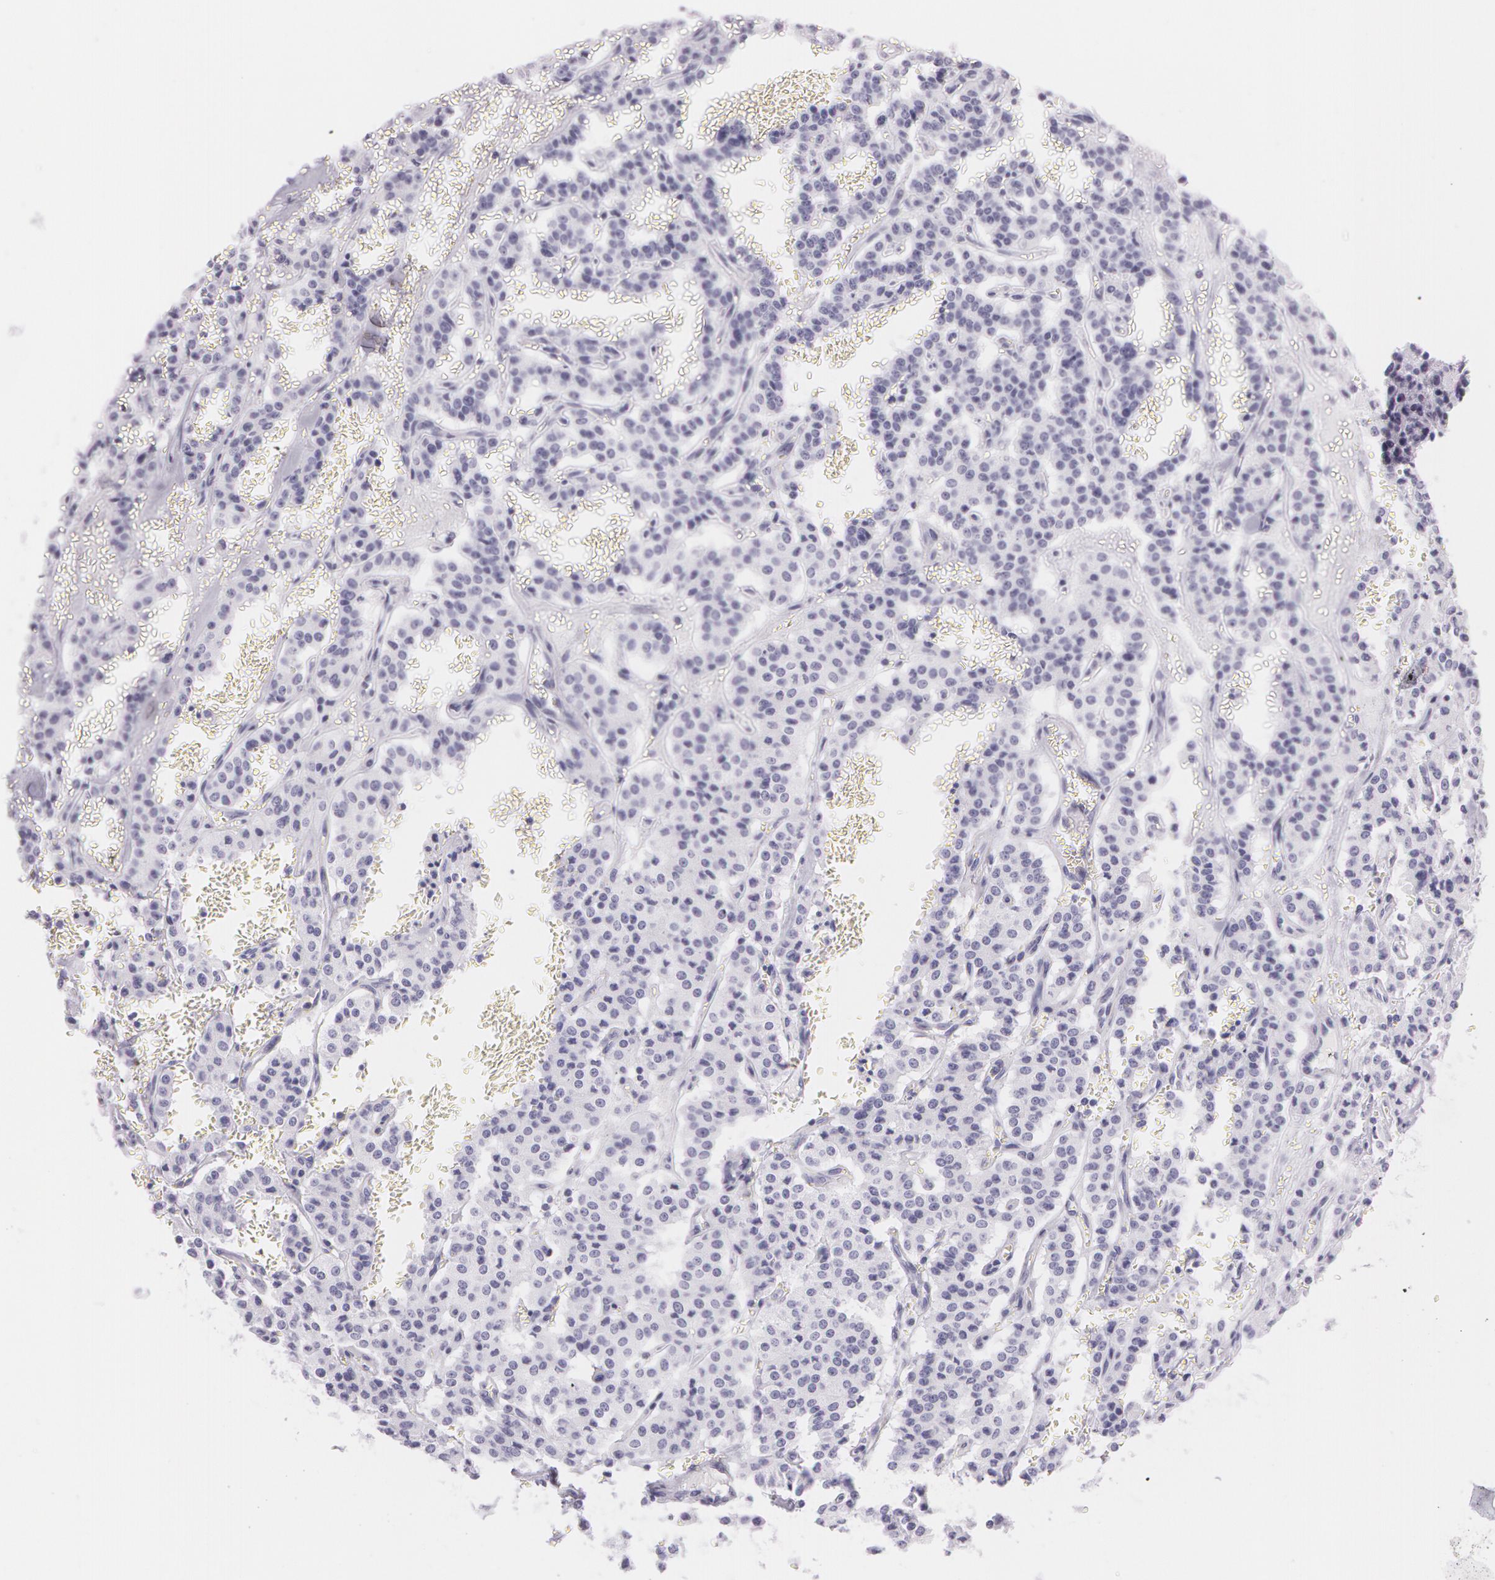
{"staining": {"intensity": "negative", "quantity": "none", "location": "none"}, "tissue": "carcinoid", "cell_type": "Tumor cells", "image_type": "cancer", "snomed": [{"axis": "morphology", "description": "Carcinoid, malignant, NOS"}, {"axis": "topography", "description": "Bronchus"}], "caption": "This is a image of immunohistochemistry (IHC) staining of carcinoid, which shows no expression in tumor cells.", "gene": "SNCG", "patient": {"sex": "male", "age": 55}}